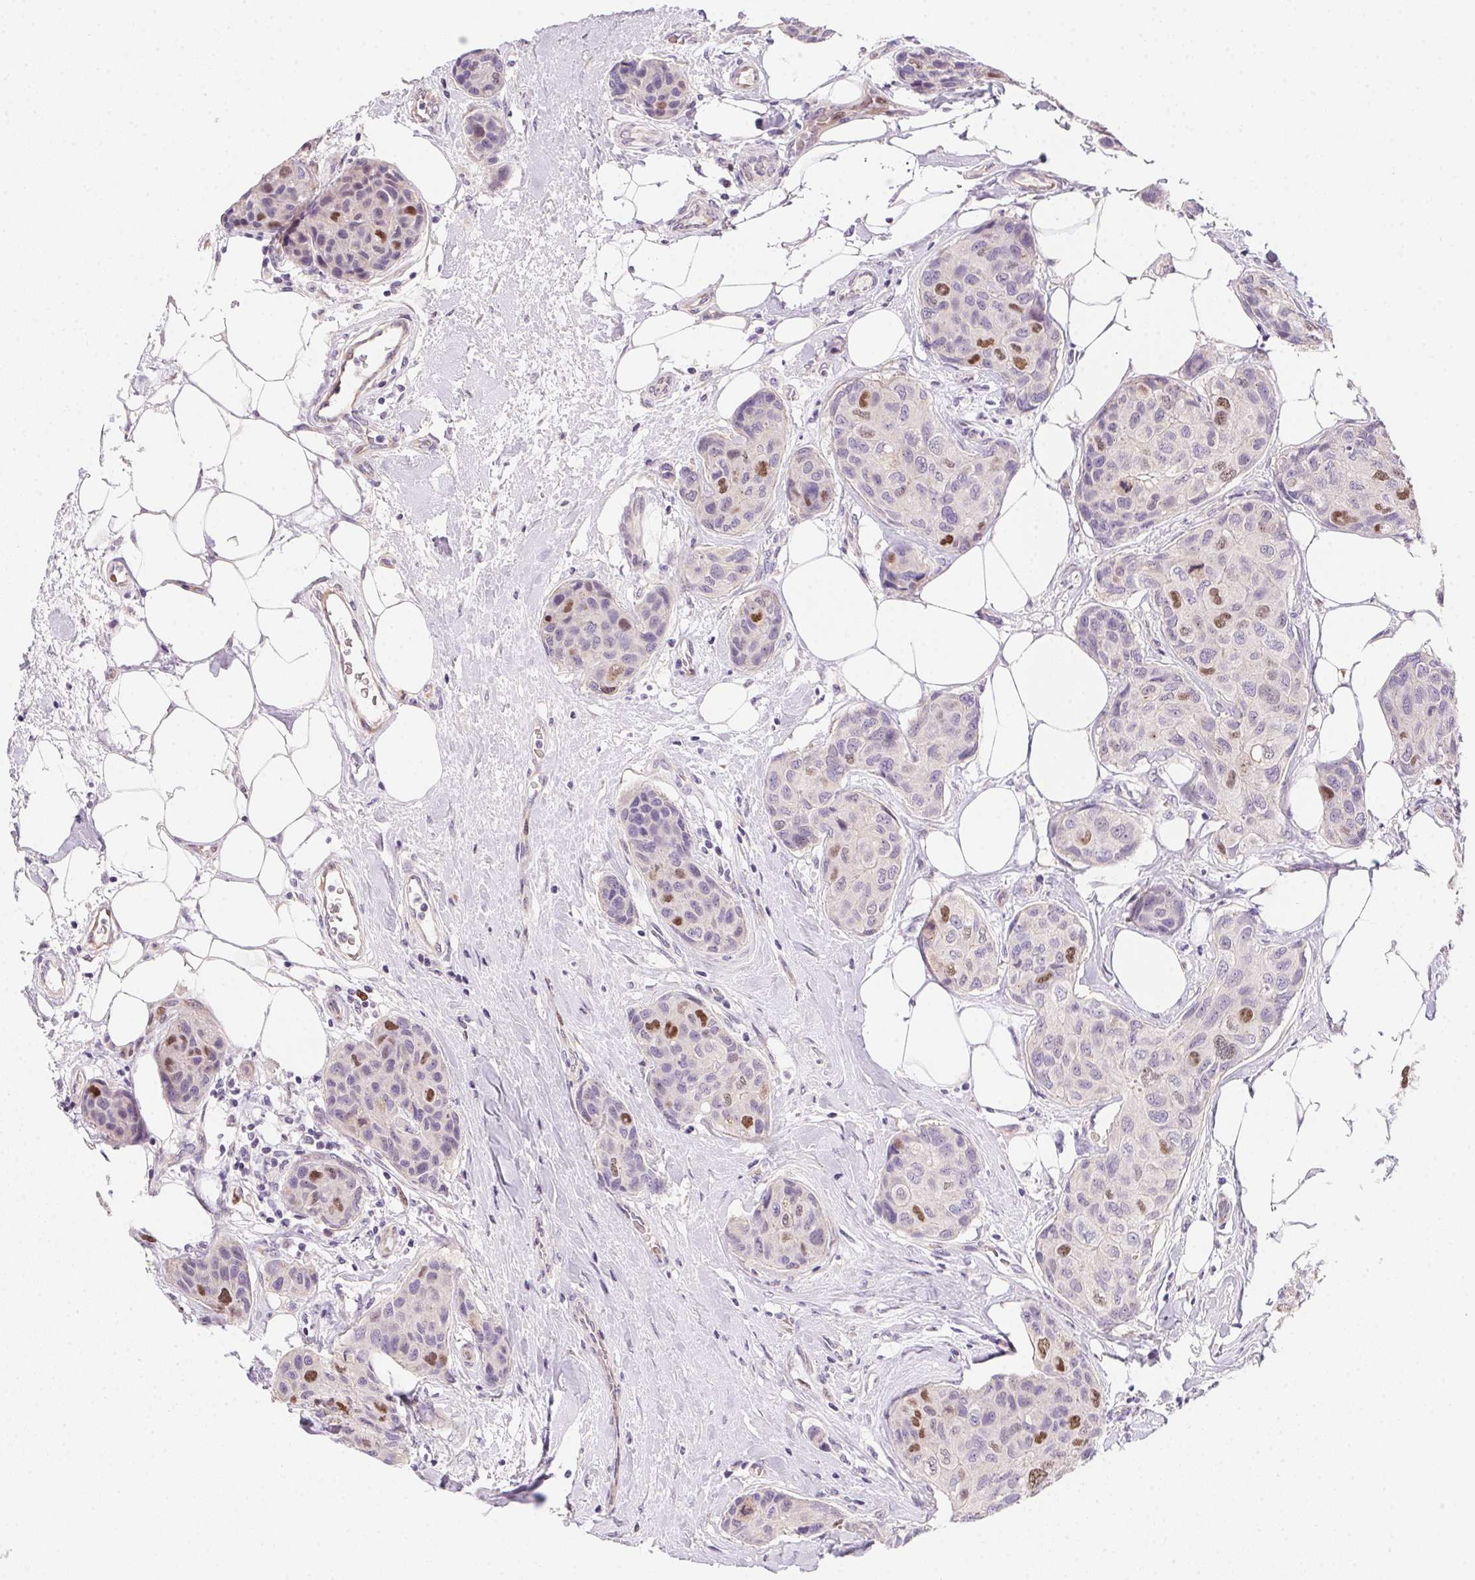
{"staining": {"intensity": "moderate", "quantity": "<25%", "location": "nuclear"}, "tissue": "breast cancer", "cell_type": "Tumor cells", "image_type": "cancer", "snomed": [{"axis": "morphology", "description": "Duct carcinoma"}, {"axis": "topography", "description": "Breast"}], "caption": "High-magnification brightfield microscopy of breast cancer (infiltrating ductal carcinoma) stained with DAB (3,3'-diaminobenzidine) (brown) and counterstained with hematoxylin (blue). tumor cells exhibit moderate nuclear staining is present in approximately<25% of cells. (IHC, brightfield microscopy, high magnification).", "gene": "HELLS", "patient": {"sex": "female", "age": 80}}